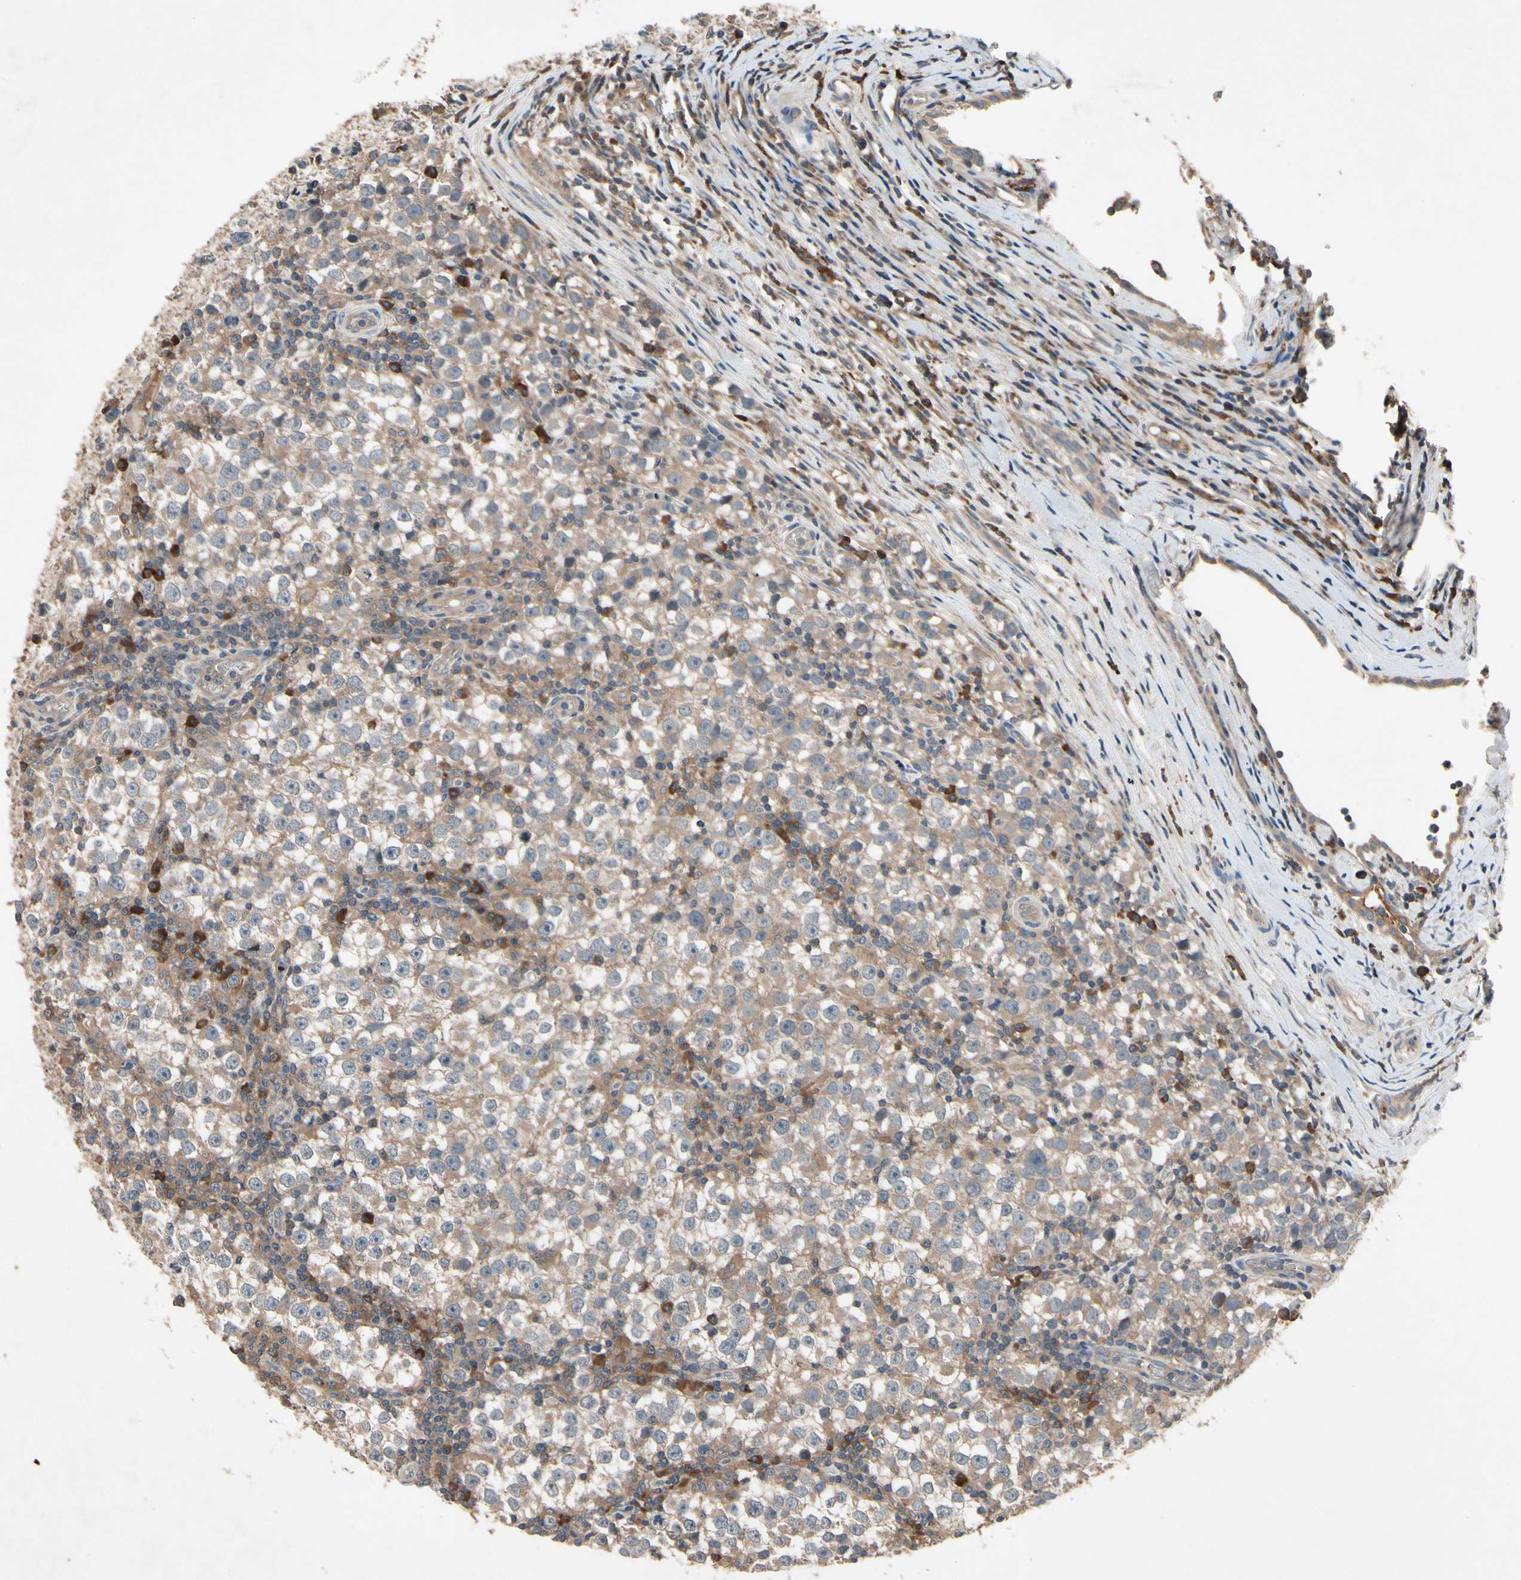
{"staining": {"intensity": "weak", "quantity": ">75%", "location": "cytoplasmic/membranous"}, "tissue": "testis cancer", "cell_type": "Tumor cells", "image_type": "cancer", "snomed": [{"axis": "morphology", "description": "Seminoma, NOS"}, {"axis": "topography", "description": "Testis"}], "caption": "IHC of human seminoma (testis) exhibits low levels of weak cytoplasmic/membranous expression in about >75% of tumor cells.", "gene": "IL1RL1", "patient": {"sex": "male", "age": 65}}